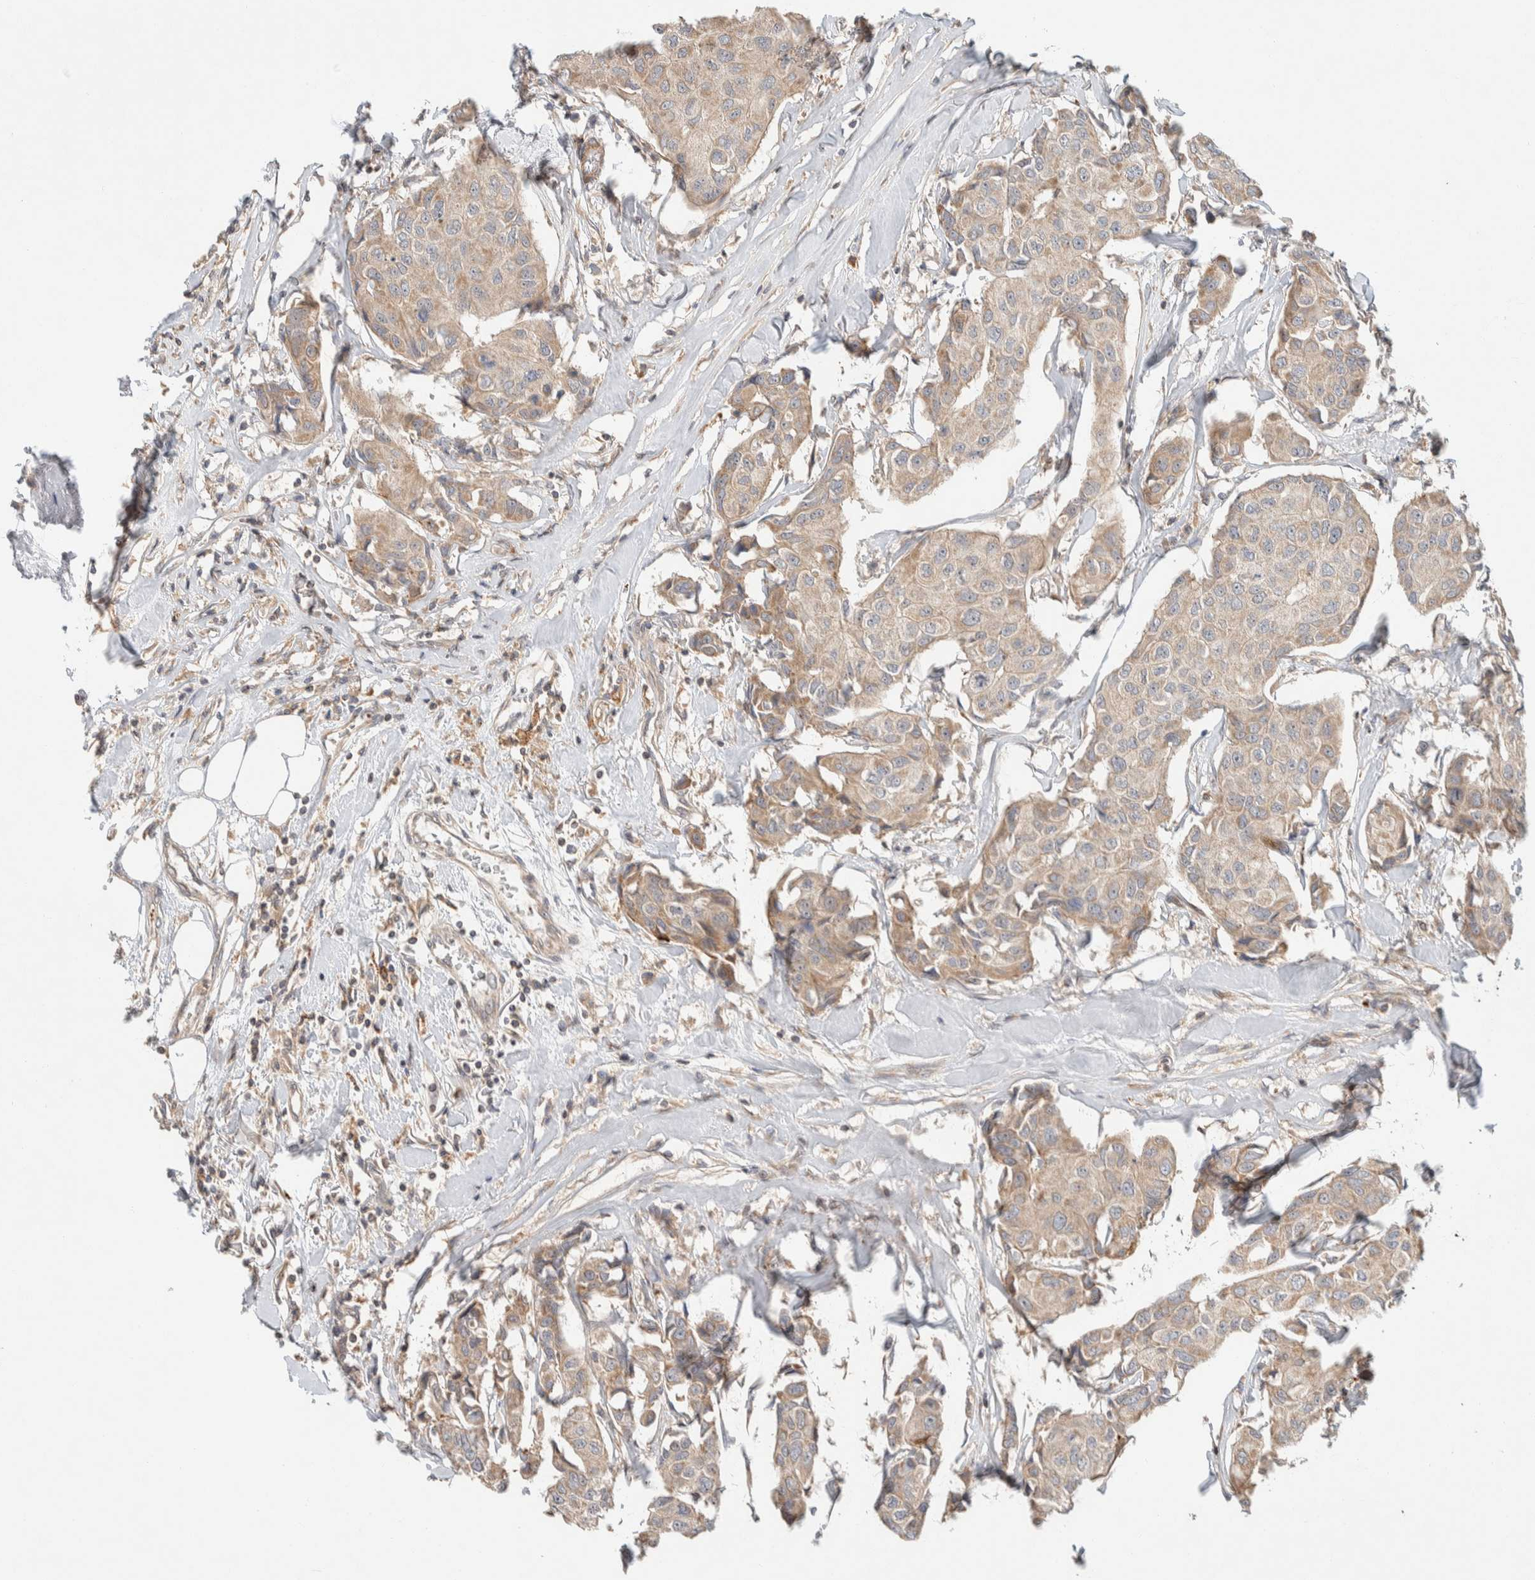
{"staining": {"intensity": "weak", "quantity": ">75%", "location": "cytoplasmic/membranous"}, "tissue": "breast cancer", "cell_type": "Tumor cells", "image_type": "cancer", "snomed": [{"axis": "morphology", "description": "Duct carcinoma"}, {"axis": "topography", "description": "Breast"}], "caption": "This is an image of immunohistochemistry (IHC) staining of invasive ductal carcinoma (breast), which shows weak staining in the cytoplasmic/membranous of tumor cells.", "gene": "KIF9", "patient": {"sex": "female", "age": 80}}